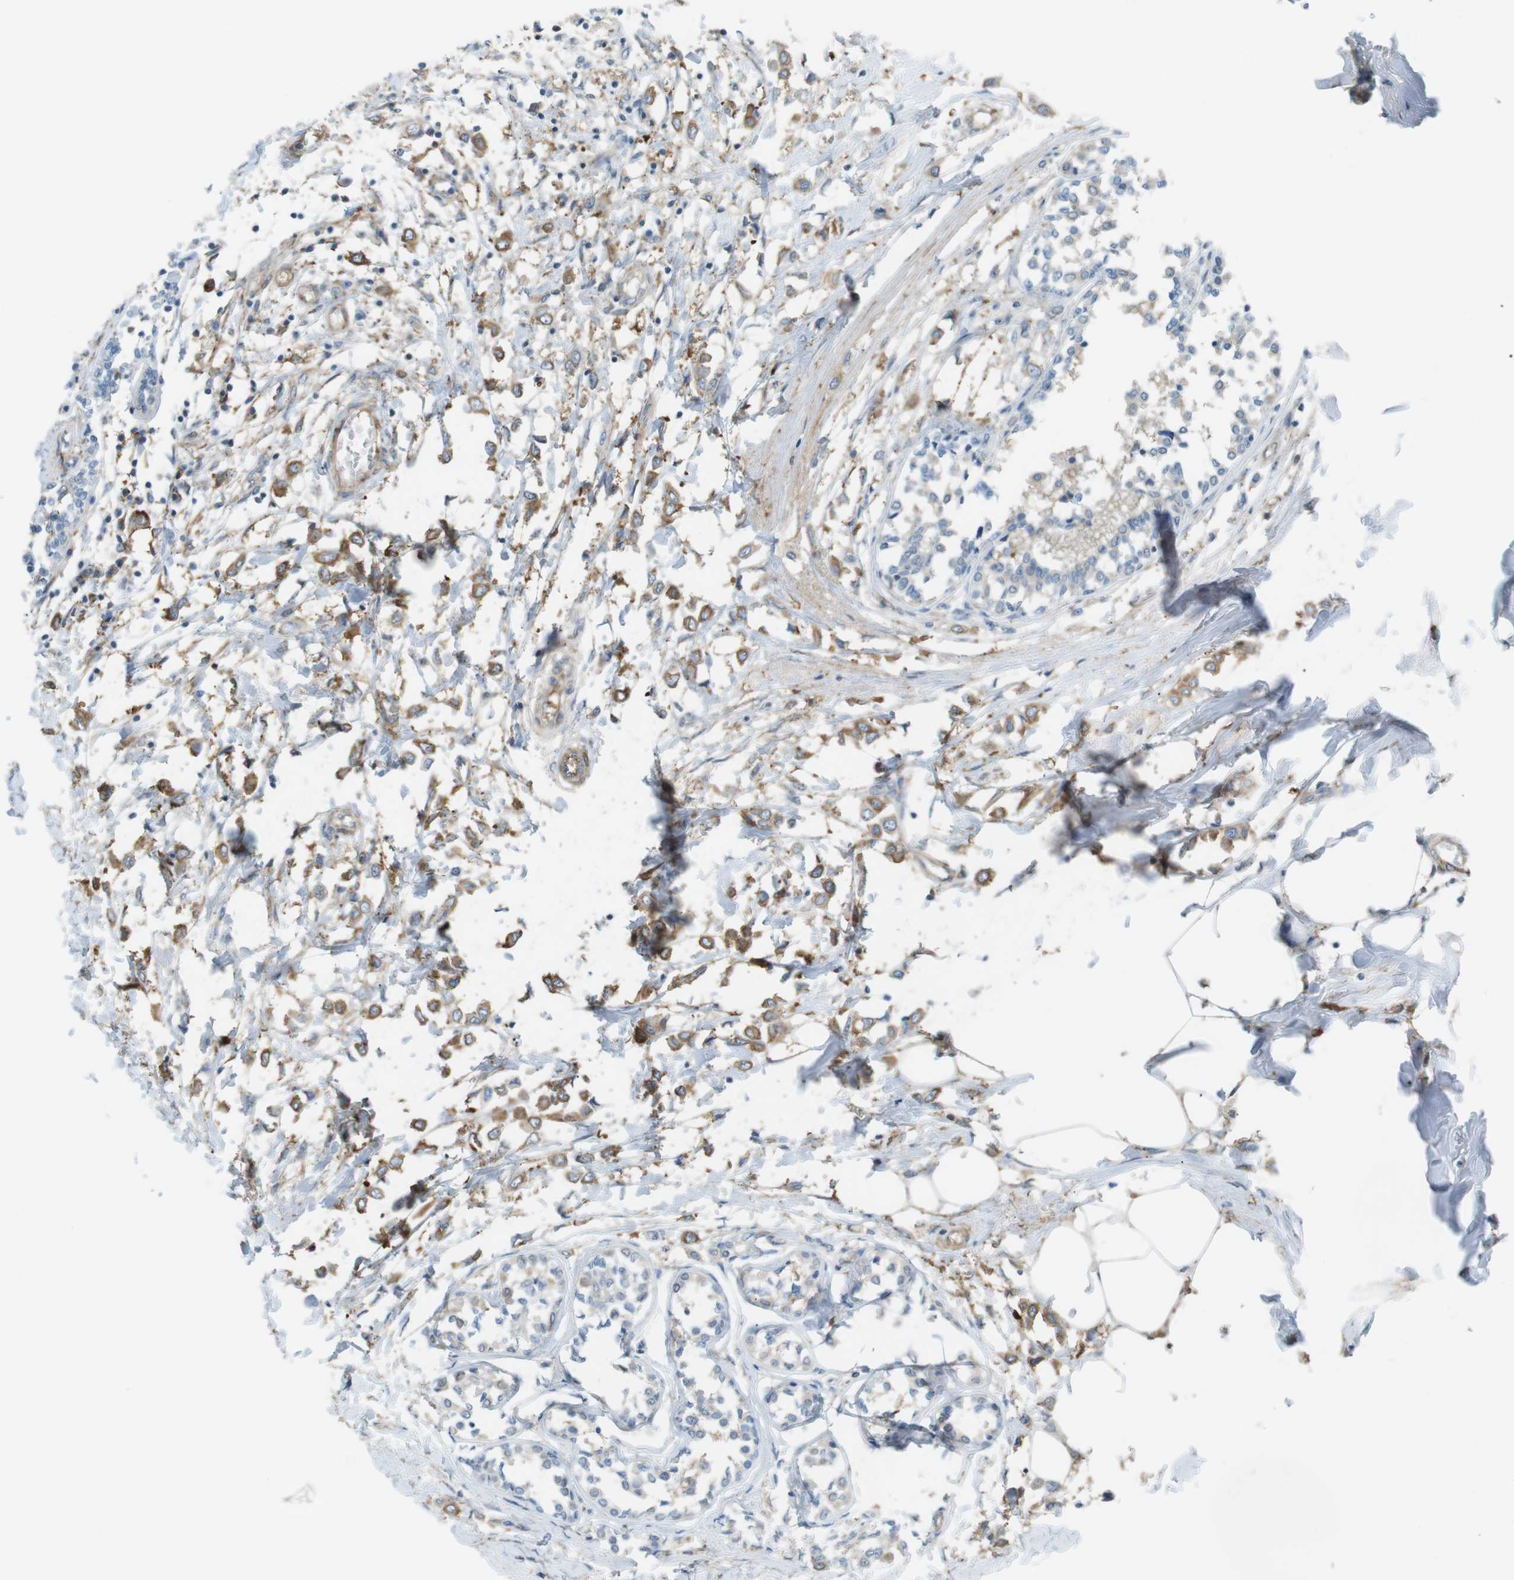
{"staining": {"intensity": "moderate", "quantity": ">75%", "location": "cytoplasmic/membranous"}, "tissue": "breast cancer", "cell_type": "Tumor cells", "image_type": "cancer", "snomed": [{"axis": "morphology", "description": "Lobular carcinoma"}, {"axis": "topography", "description": "Breast"}], "caption": "Immunohistochemistry (IHC) histopathology image of neoplastic tissue: human lobular carcinoma (breast) stained using immunohistochemistry reveals medium levels of moderate protein expression localized specifically in the cytoplasmic/membranous of tumor cells, appearing as a cytoplasmic/membranous brown color.", "gene": "PEPD", "patient": {"sex": "female", "age": 51}}